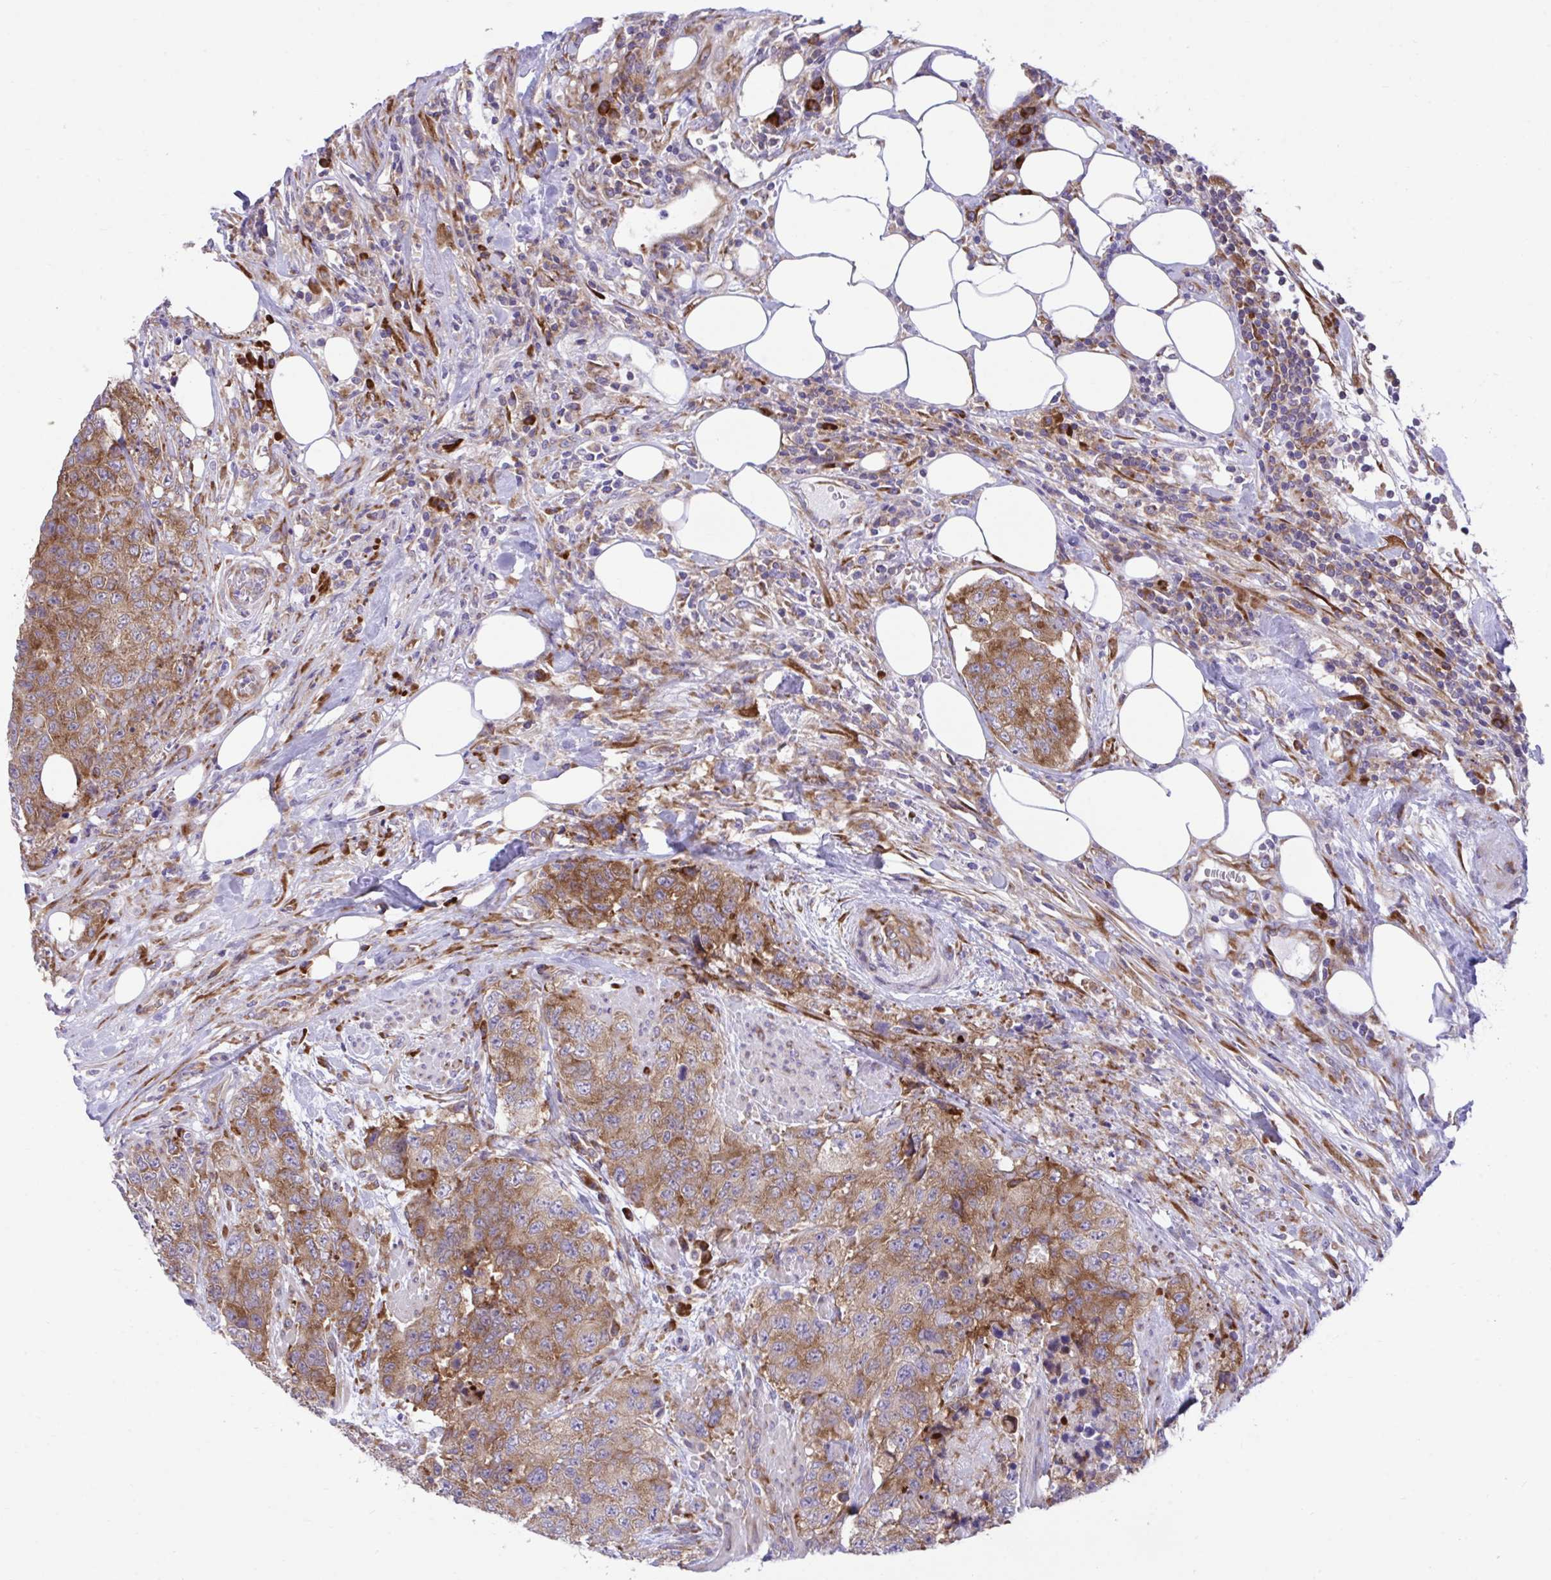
{"staining": {"intensity": "moderate", "quantity": ">75%", "location": "cytoplasmic/membranous"}, "tissue": "urothelial cancer", "cell_type": "Tumor cells", "image_type": "cancer", "snomed": [{"axis": "morphology", "description": "Urothelial carcinoma, High grade"}, {"axis": "topography", "description": "Urinary bladder"}], "caption": "Immunohistochemical staining of urothelial carcinoma (high-grade) shows medium levels of moderate cytoplasmic/membranous protein expression in about >75% of tumor cells.", "gene": "RPS15", "patient": {"sex": "female", "age": 78}}